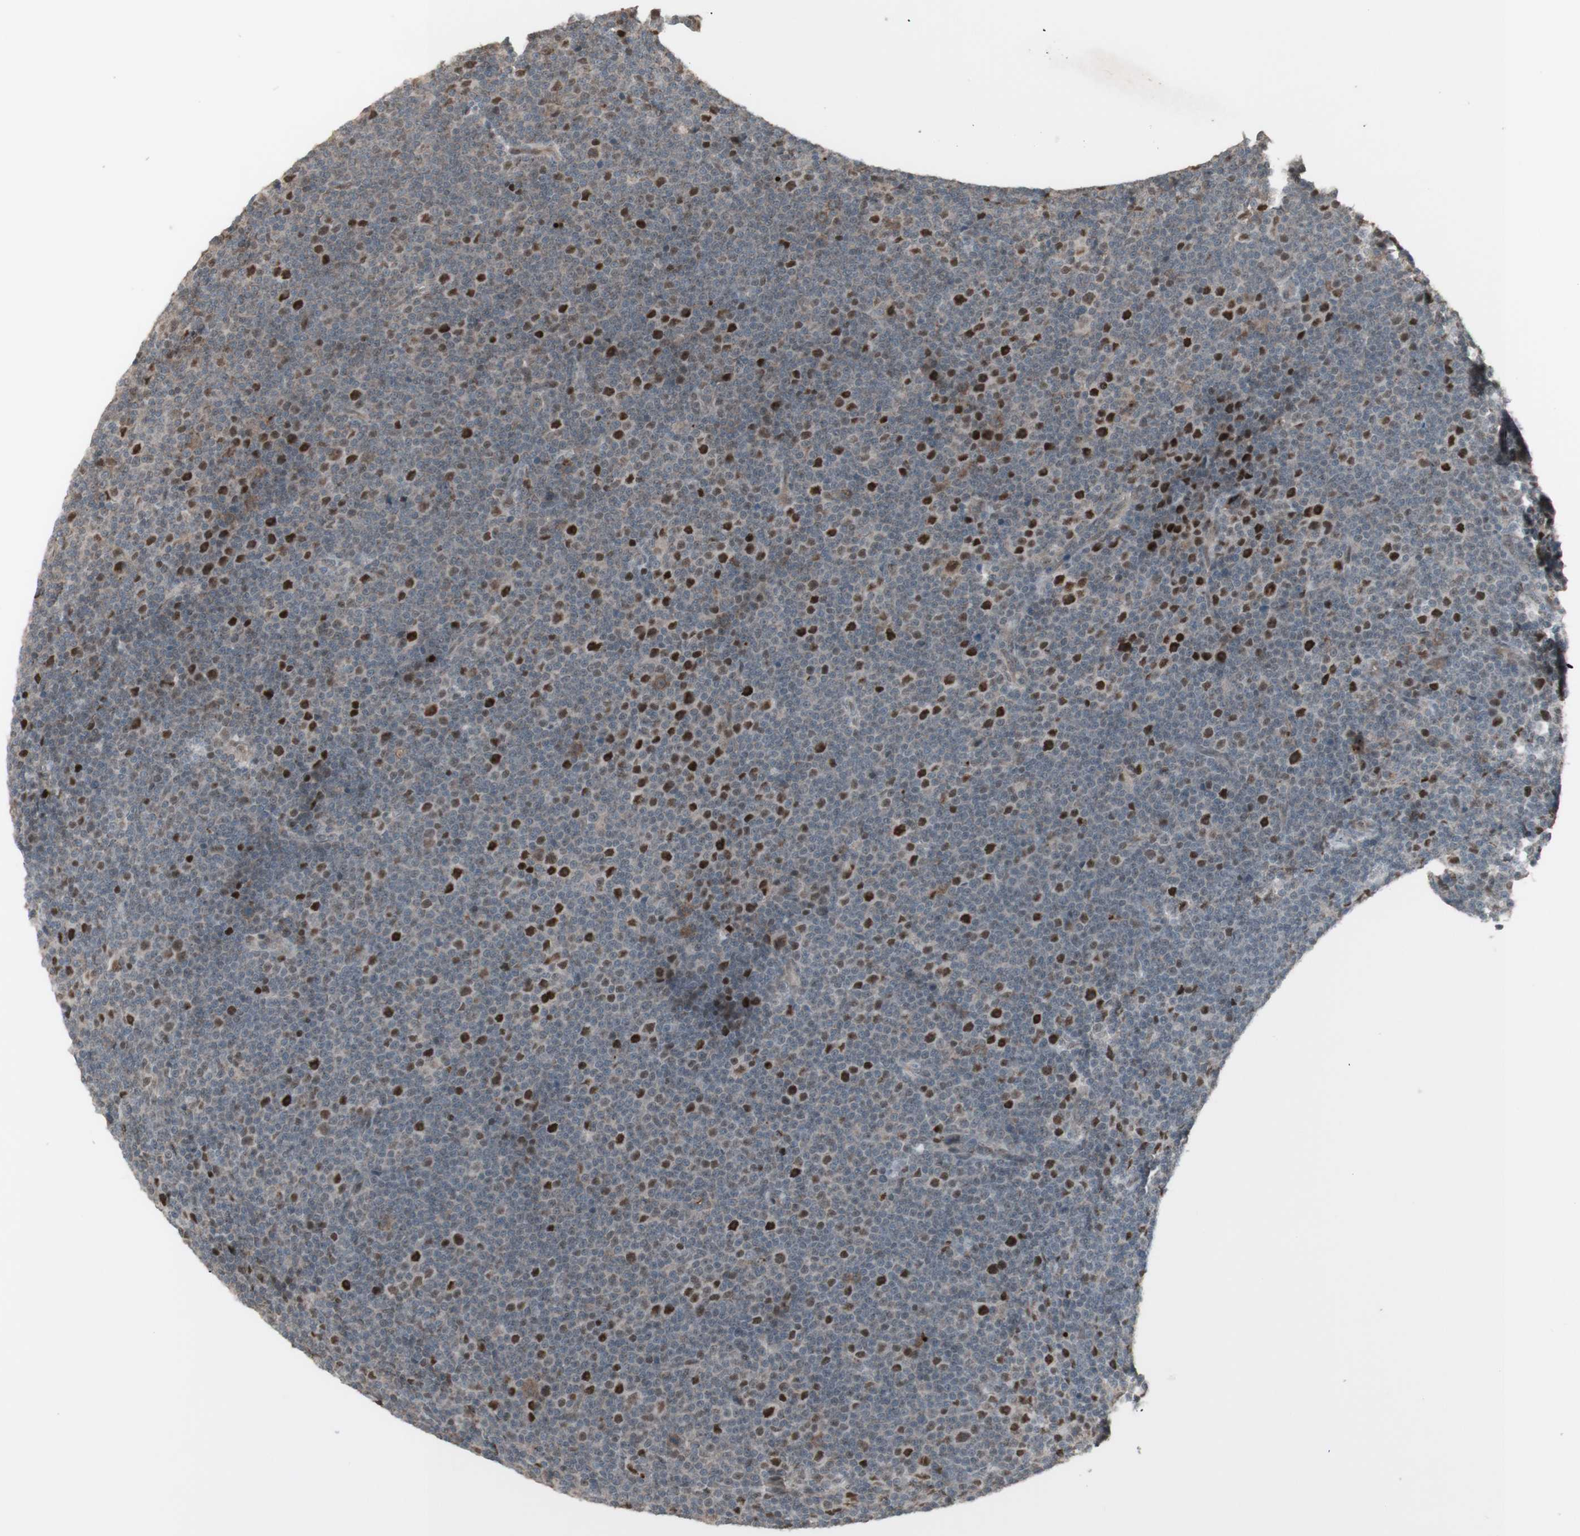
{"staining": {"intensity": "strong", "quantity": ">75%", "location": "nuclear"}, "tissue": "lymphoma", "cell_type": "Tumor cells", "image_type": "cancer", "snomed": [{"axis": "morphology", "description": "Malignant lymphoma, non-Hodgkin's type, Low grade"}, {"axis": "topography", "description": "Lymph node"}], "caption": "High-magnification brightfield microscopy of lymphoma stained with DAB (brown) and counterstained with hematoxylin (blue). tumor cells exhibit strong nuclear staining is identified in about>75% of cells. Using DAB (brown) and hematoxylin (blue) stains, captured at high magnification using brightfield microscopy.", "gene": "MSH6", "patient": {"sex": "female", "age": 67}}